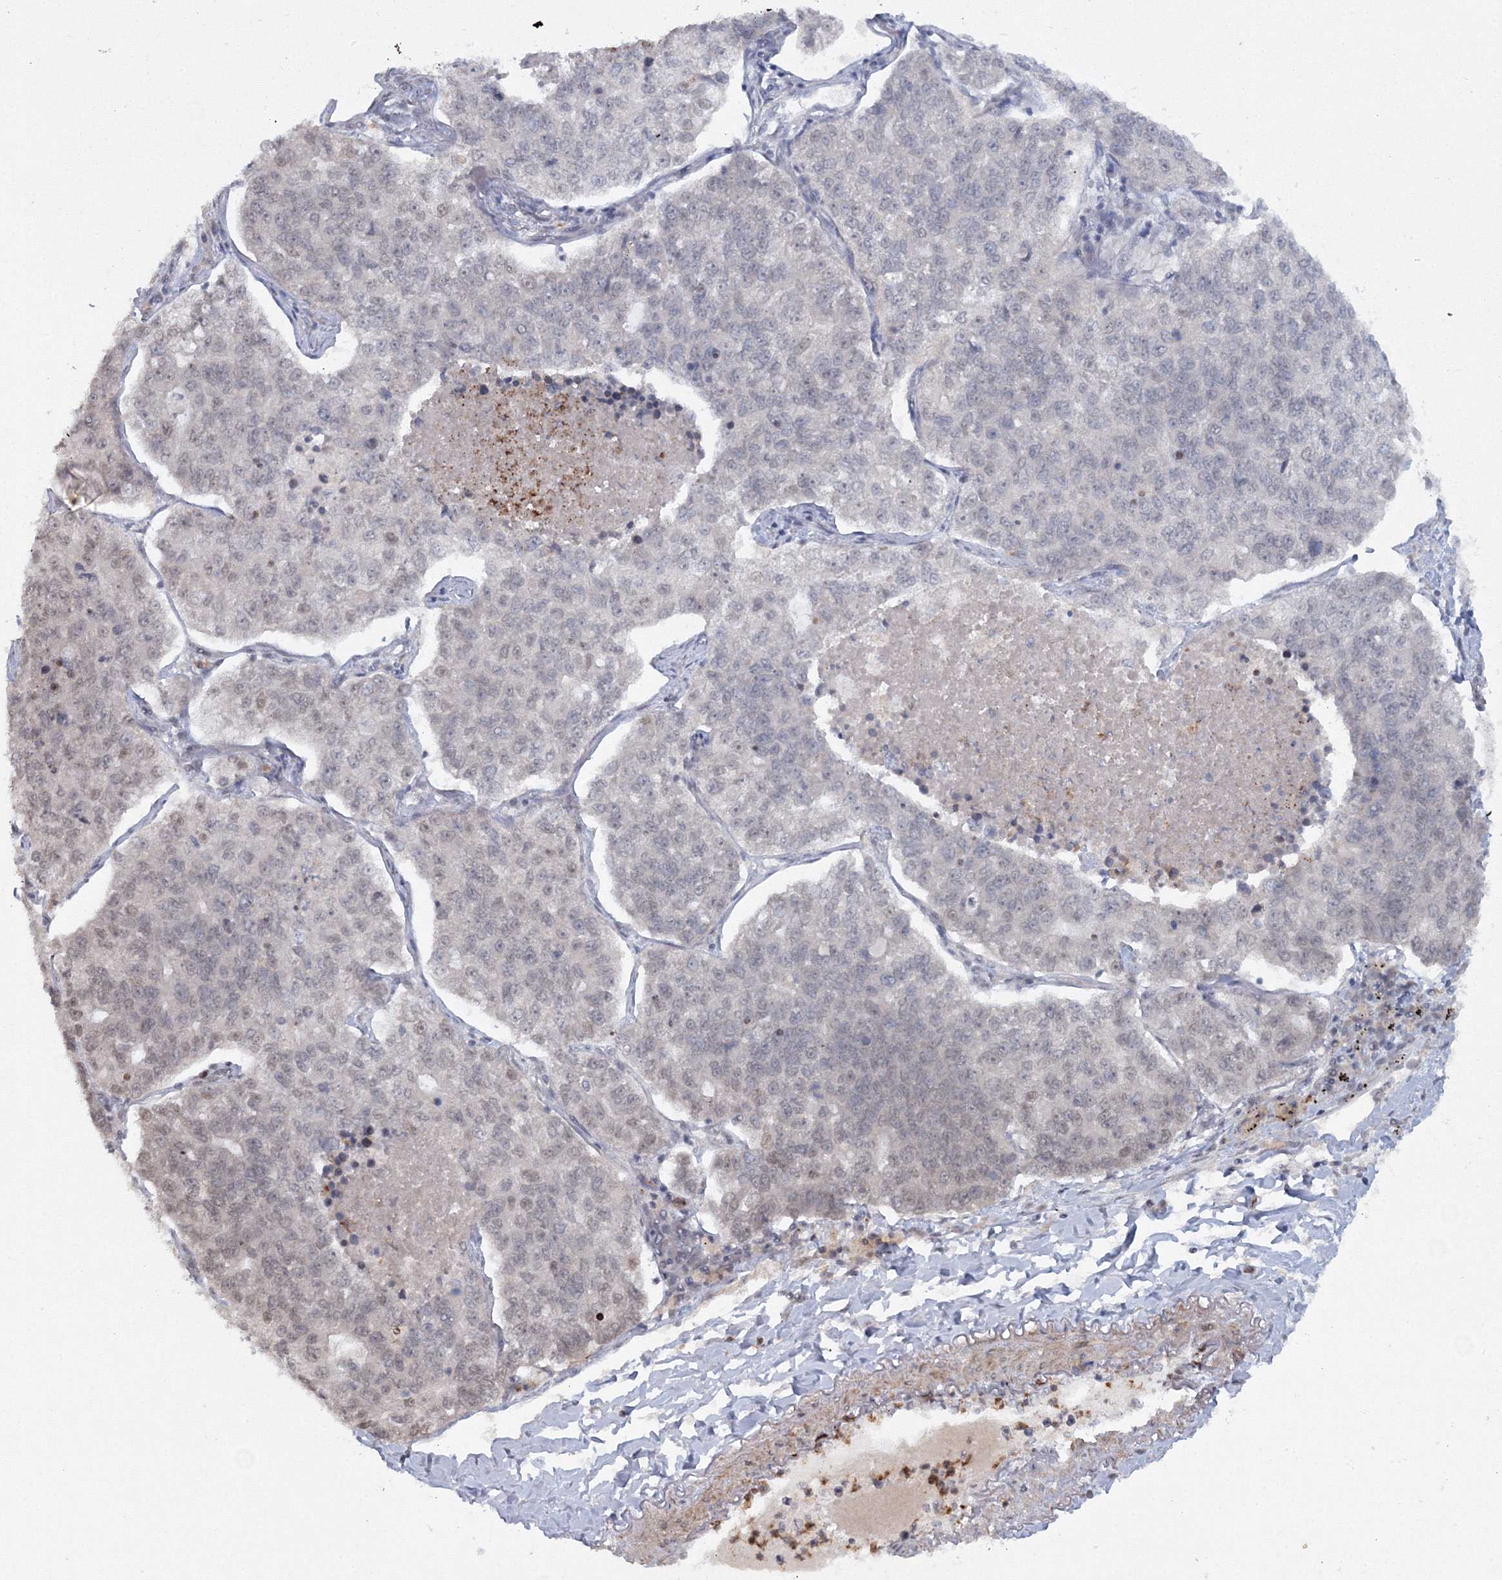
{"staining": {"intensity": "negative", "quantity": "none", "location": "none"}, "tissue": "lung cancer", "cell_type": "Tumor cells", "image_type": "cancer", "snomed": [{"axis": "morphology", "description": "Adenocarcinoma, NOS"}, {"axis": "topography", "description": "Lung"}], "caption": "Tumor cells are negative for protein expression in human lung cancer.", "gene": "C3orf33", "patient": {"sex": "male", "age": 49}}